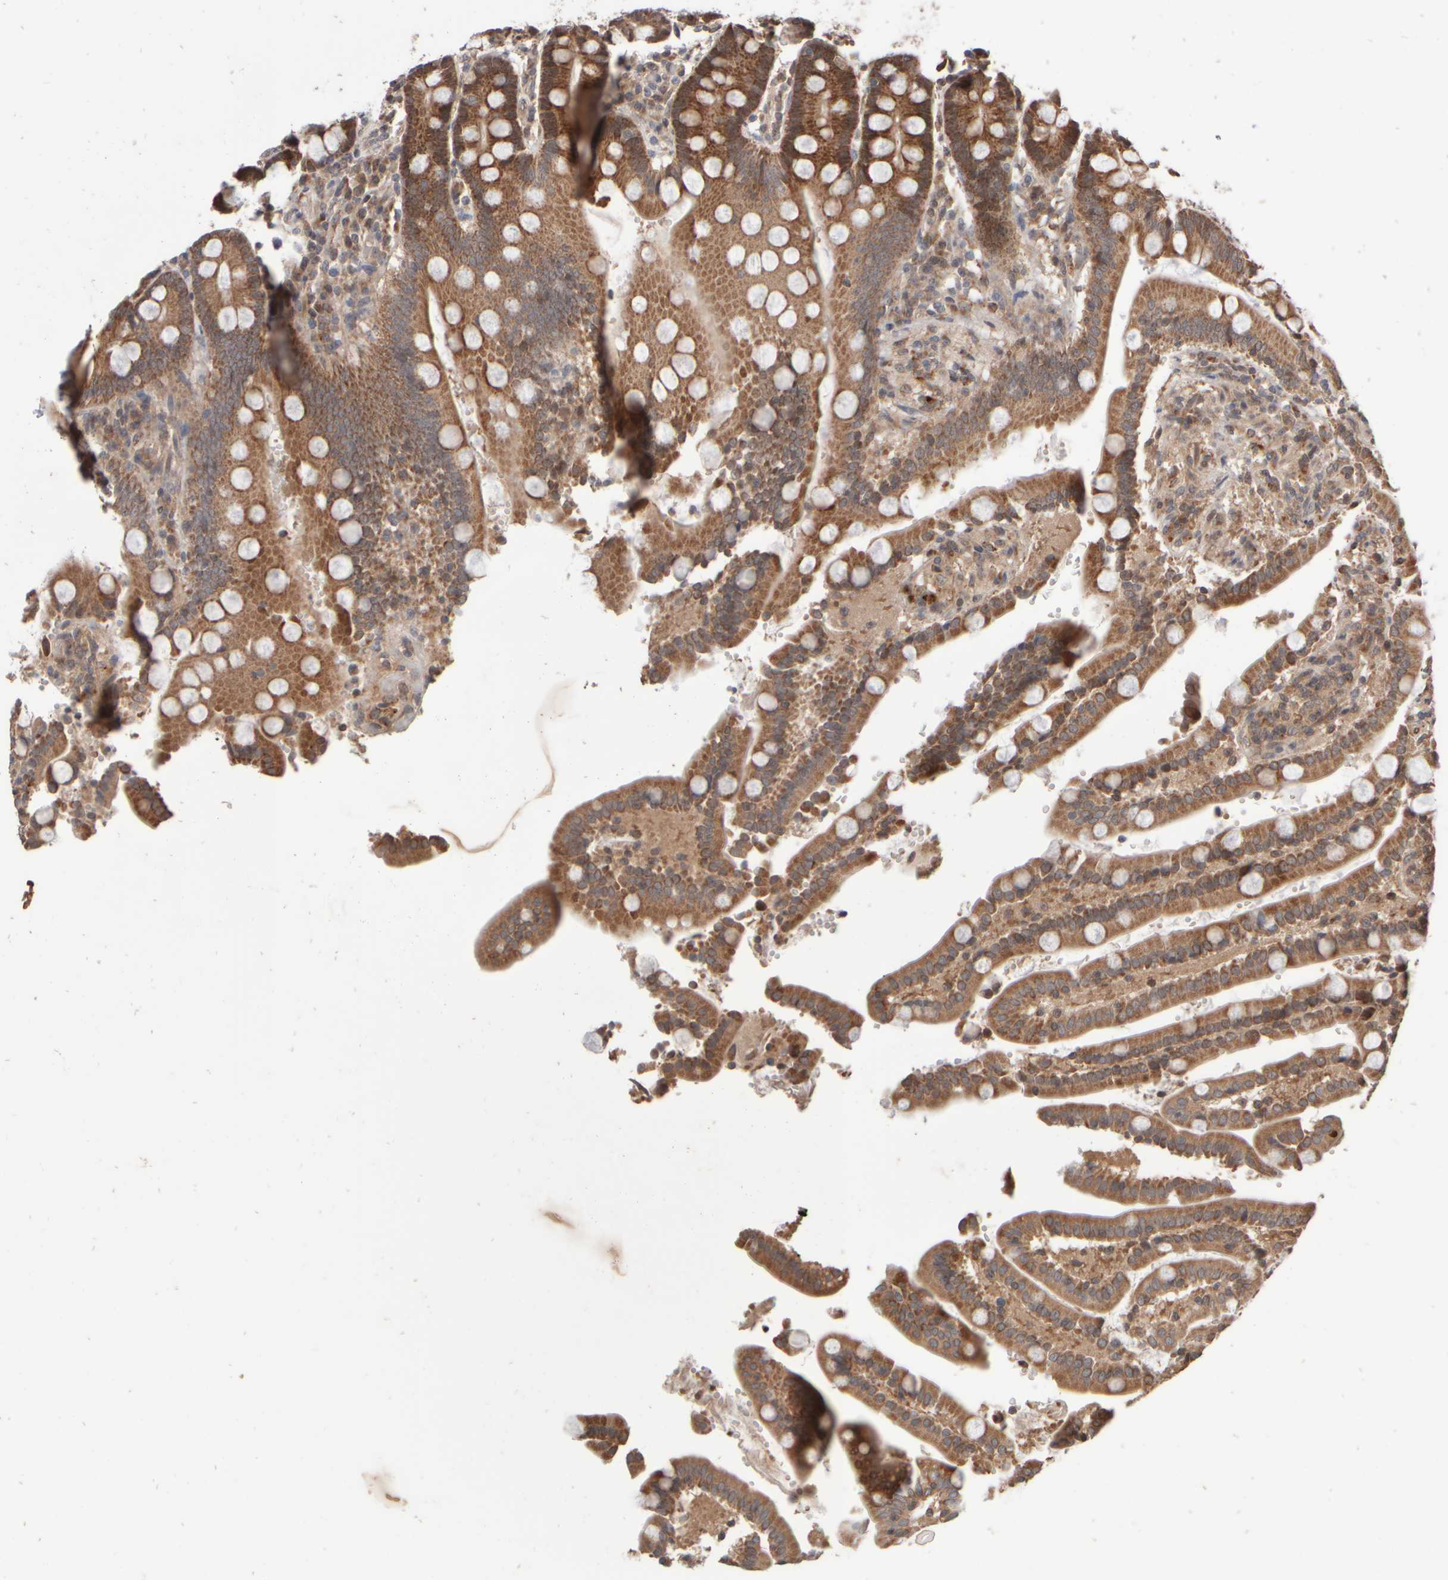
{"staining": {"intensity": "strong", "quantity": ">75%", "location": "cytoplasmic/membranous"}, "tissue": "duodenum", "cell_type": "Glandular cells", "image_type": "normal", "snomed": [{"axis": "morphology", "description": "Normal tissue, NOS"}, {"axis": "topography", "description": "Small intestine, NOS"}], "caption": "A histopathology image of human duodenum stained for a protein exhibits strong cytoplasmic/membranous brown staining in glandular cells. The staining is performed using DAB brown chromogen to label protein expression. The nuclei are counter-stained blue using hematoxylin.", "gene": "ABHD11", "patient": {"sex": "female", "age": 71}}